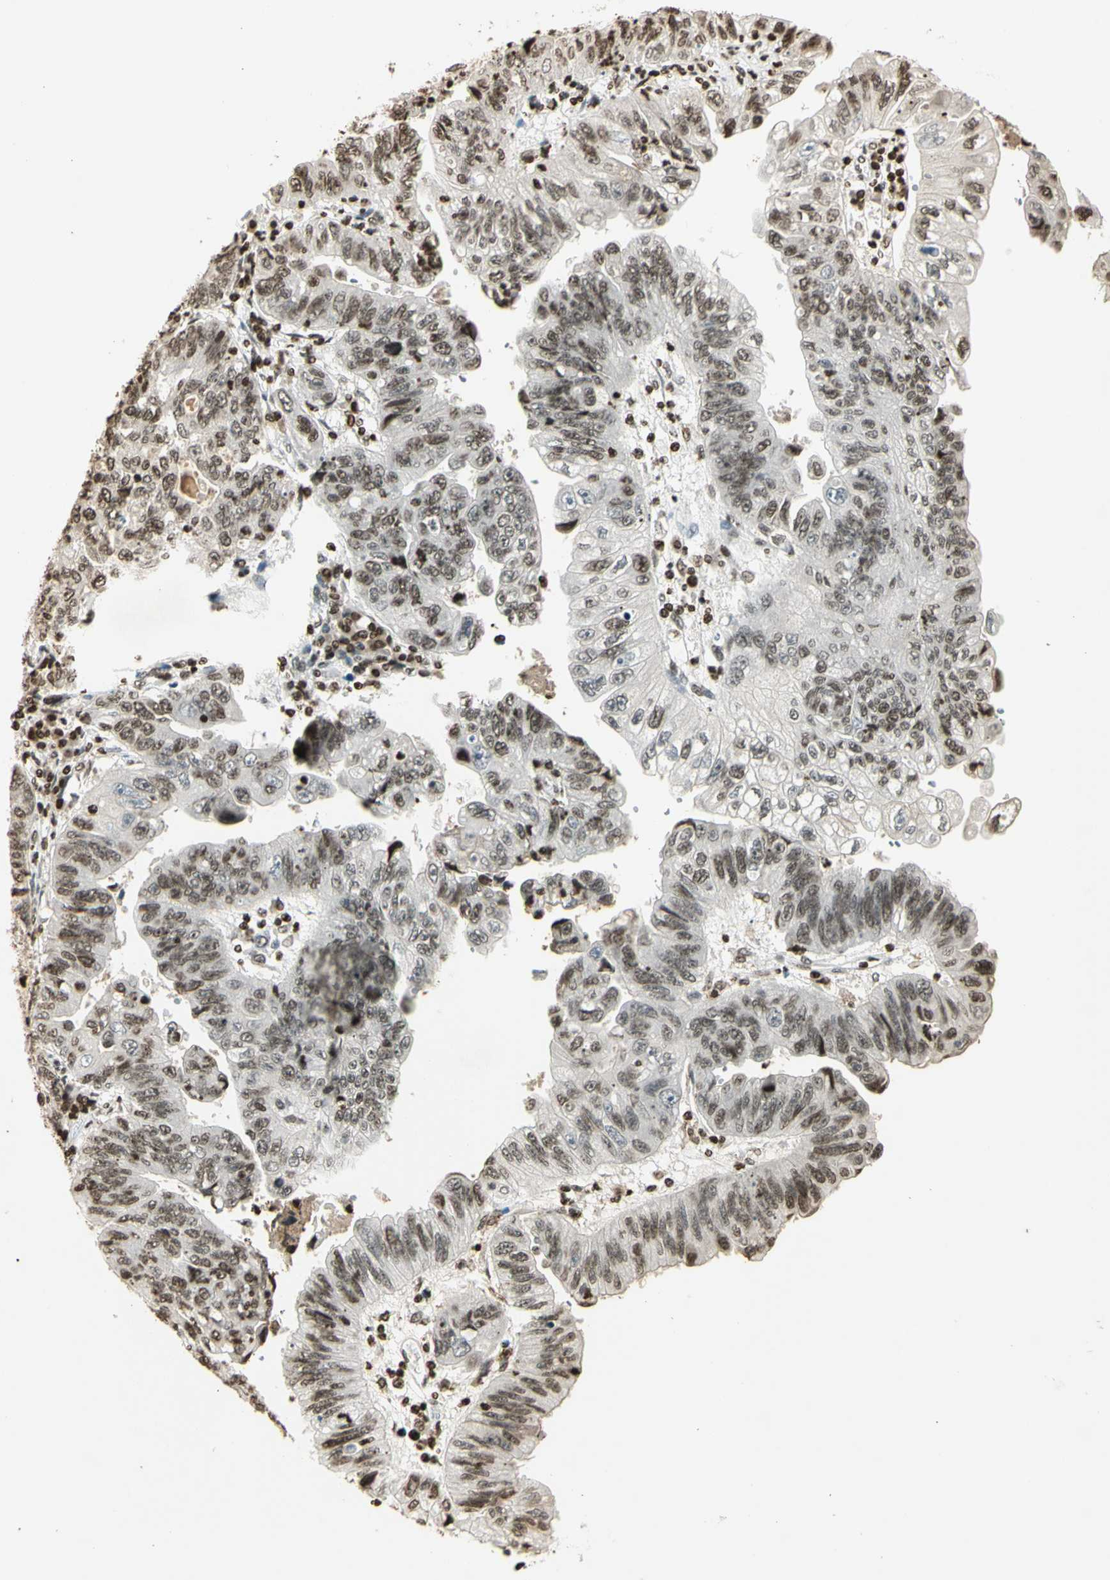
{"staining": {"intensity": "moderate", "quantity": "<25%", "location": "nuclear"}, "tissue": "stomach cancer", "cell_type": "Tumor cells", "image_type": "cancer", "snomed": [{"axis": "morphology", "description": "Adenocarcinoma, NOS"}, {"axis": "topography", "description": "Stomach"}], "caption": "Brown immunohistochemical staining in adenocarcinoma (stomach) reveals moderate nuclear expression in about <25% of tumor cells. (DAB IHC with brightfield microscopy, high magnification).", "gene": "RORA", "patient": {"sex": "male", "age": 59}}